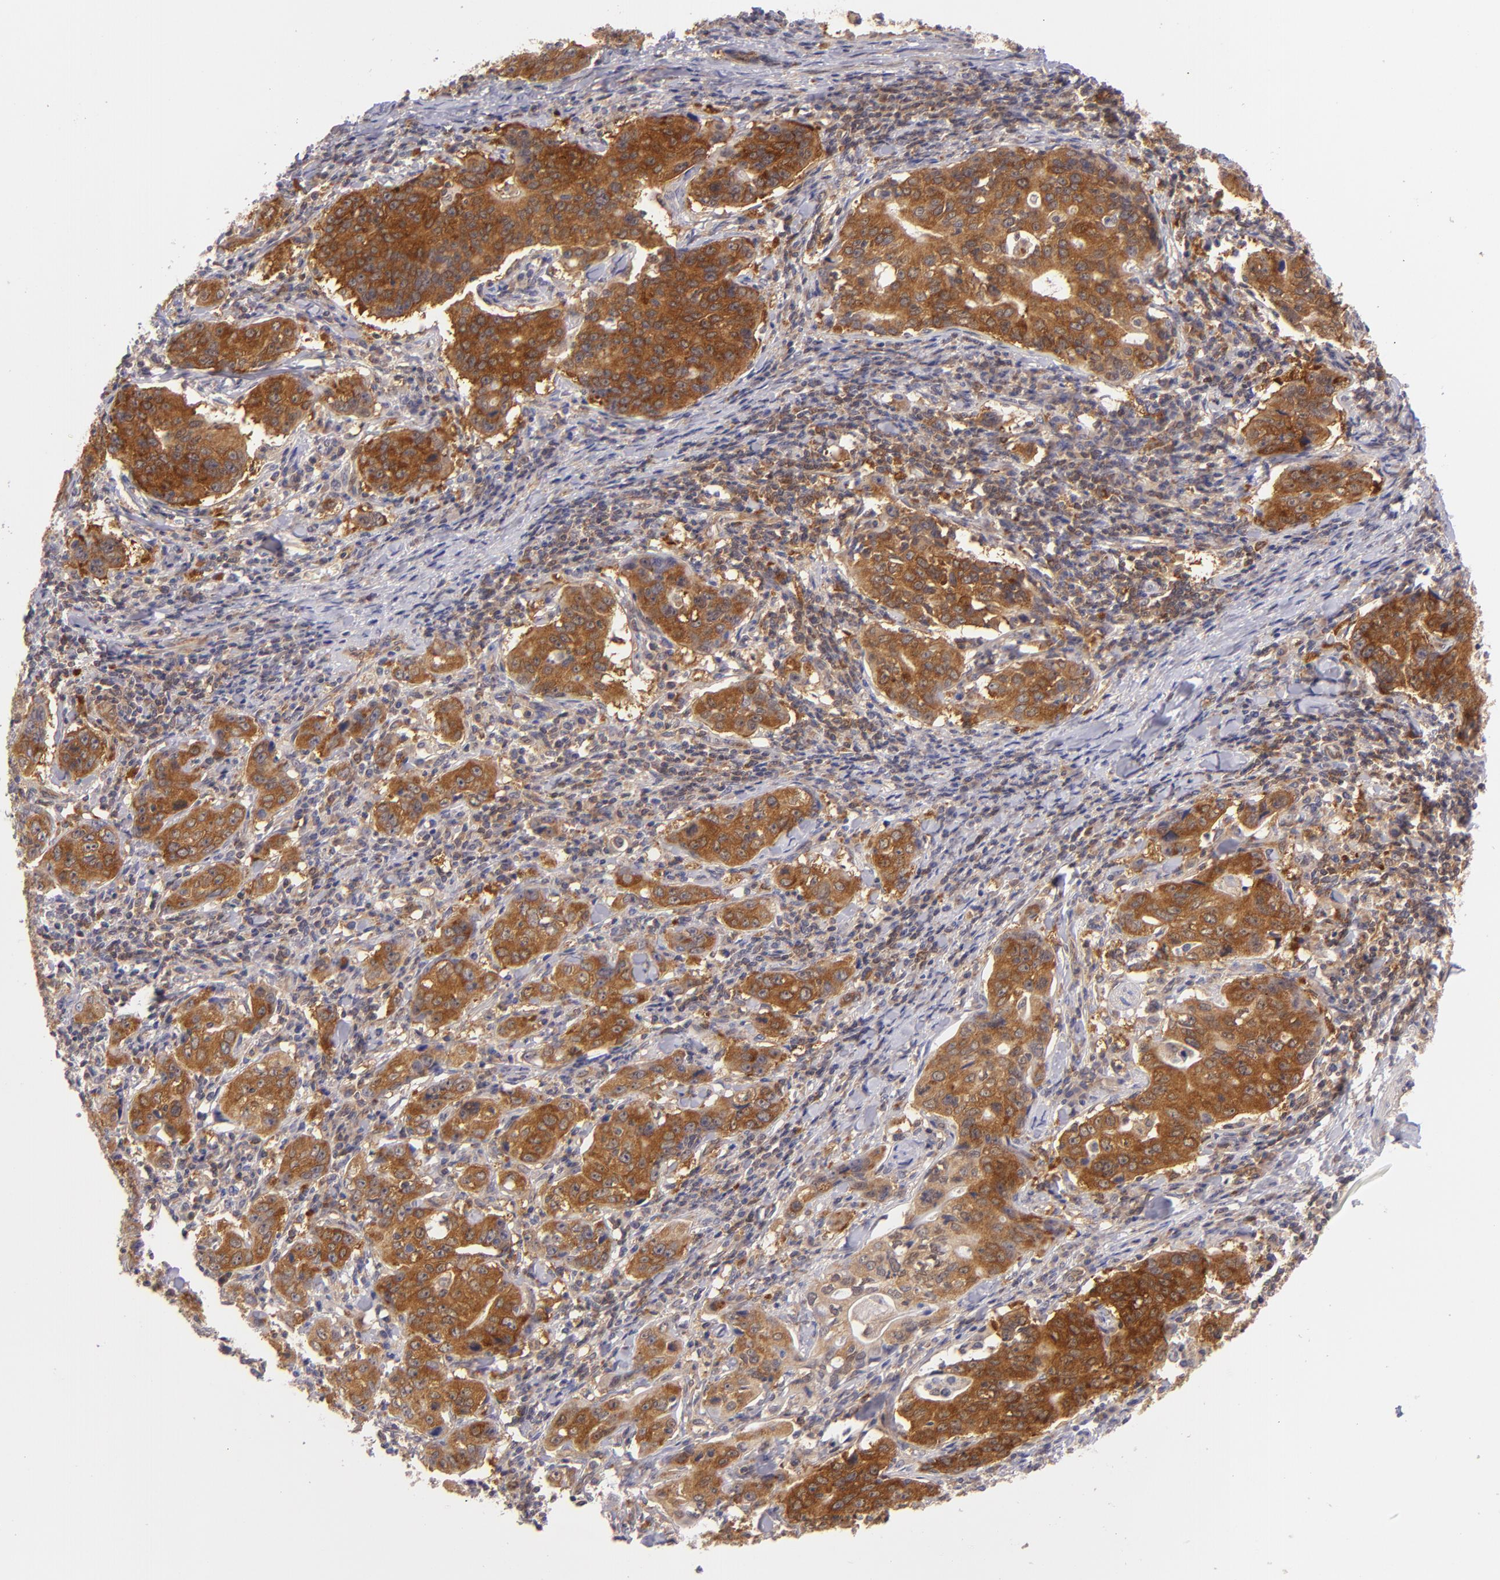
{"staining": {"intensity": "strong", "quantity": ">75%", "location": "cytoplasmic/membranous"}, "tissue": "stomach cancer", "cell_type": "Tumor cells", "image_type": "cancer", "snomed": [{"axis": "morphology", "description": "Adenocarcinoma, NOS"}, {"axis": "topography", "description": "Esophagus"}, {"axis": "topography", "description": "Stomach"}], "caption": "The immunohistochemical stain shows strong cytoplasmic/membranous positivity in tumor cells of adenocarcinoma (stomach) tissue.", "gene": "PTPN13", "patient": {"sex": "male", "age": 74}}